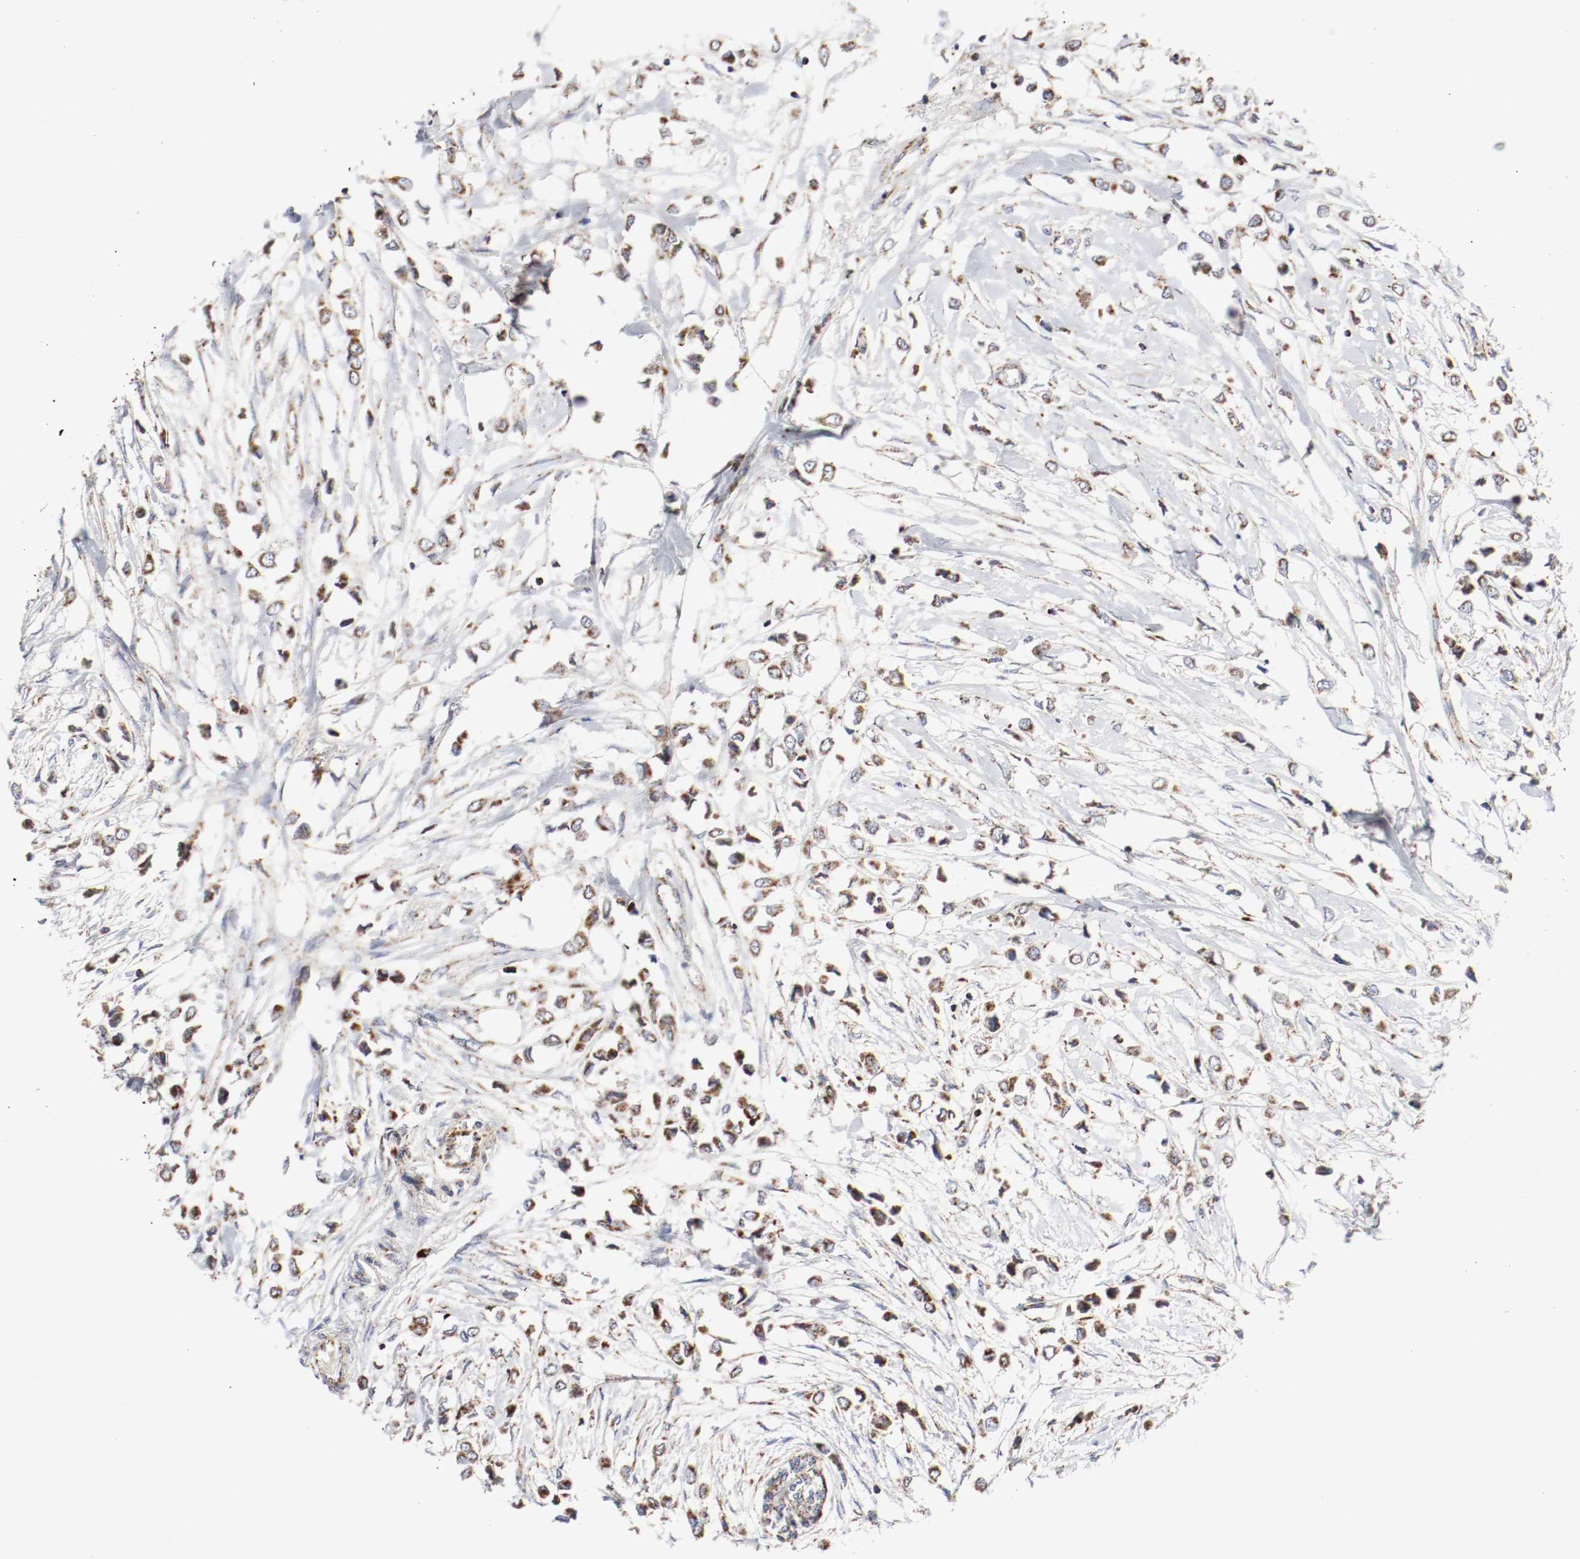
{"staining": {"intensity": "moderate", "quantity": ">75%", "location": "cytoplasmic/membranous"}, "tissue": "breast cancer", "cell_type": "Tumor cells", "image_type": "cancer", "snomed": [{"axis": "morphology", "description": "Lobular carcinoma"}, {"axis": "topography", "description": "Breast"}], "caption": "Immunohistochemical staining of lobular carcinoma (breast) displays moderate cytoplasmic/membranous protein expression in approximately >75% of tumor cells.", "gene": "AFG3L2", "patient": {"sex": "female", "age": 51}}